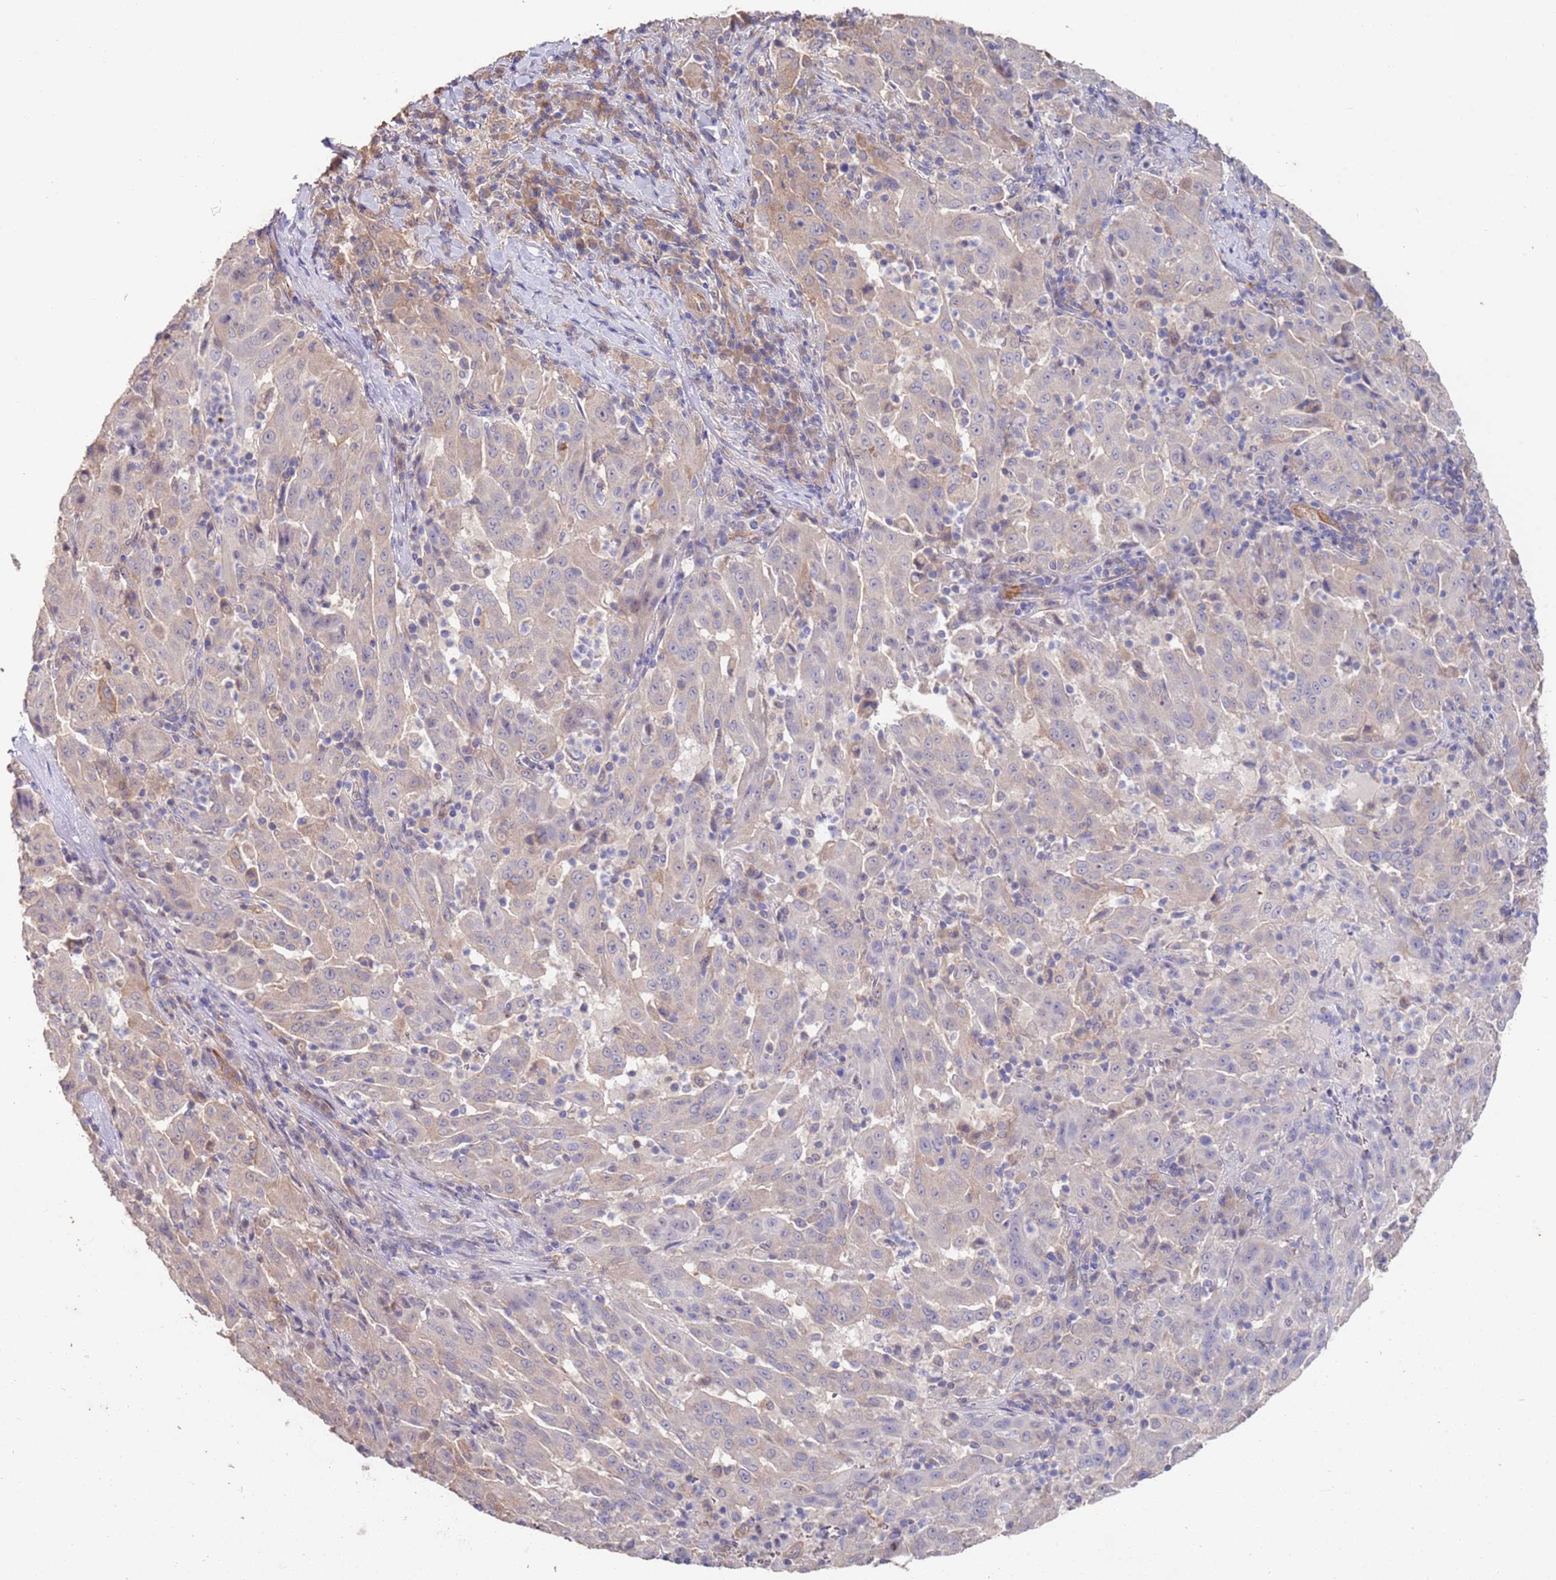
{"staining": {"intensity": "negative", "quantity": "none", "location": "none"}, "tissue": "pancreatic cancer", "cell_type": "Tumor cells", "image_type": "cancer", "snomed": [{"axis": "morphology", "description": "Adenocarcinoma, NOS"}, {"axis": "topography", "description": "Pancreas"}], "caption": "DAB (3,3'-diaminobenzidine) immunohistochemical staining of pancreatic cancer demonstrates no significant positivity in tumor cells.", "gene": "ANK2", "patient": {"sex": "male", "age": 63}}